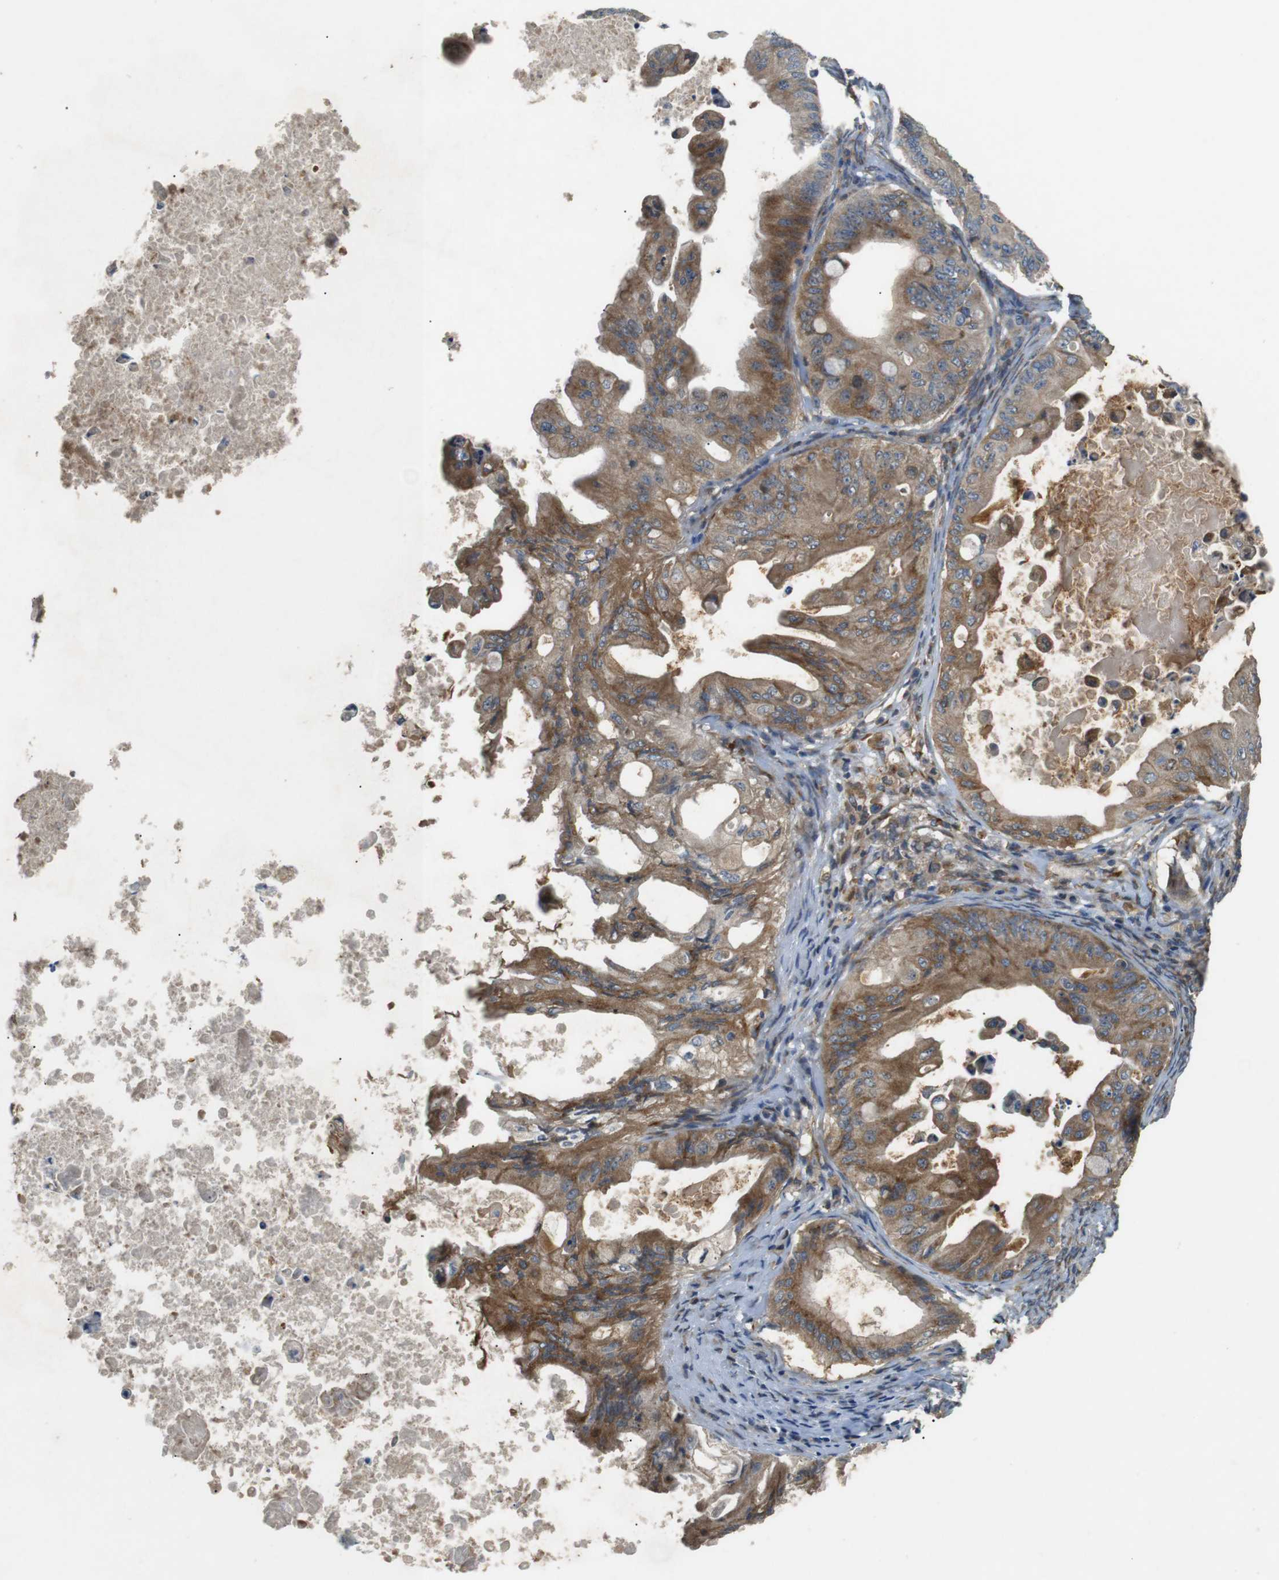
{"staining": {"intensity": "moderate", "quantity": ">75%", "location": "cytoplasmic/membranous"}, "tissue": "ovarian cancer", "cell_type": "Tumor cells", "image_type": "cancer", "snomed": [{"axis": "morphology", "description": "Cystadenocarcinoma, mucinous, NOS"}, {"axis": "topography", "description": "Ovary"}], "caption": "The micrograph exhibits immunohistochemical staining of mucinous cystadenocarcinoma (ovarian). There is moderate cytoplasmic/membranous expression is appreciated in about >75% of tumor cells.", "gene": "ARHGAP24", "patient": {"sex": "female", "age": 37}}